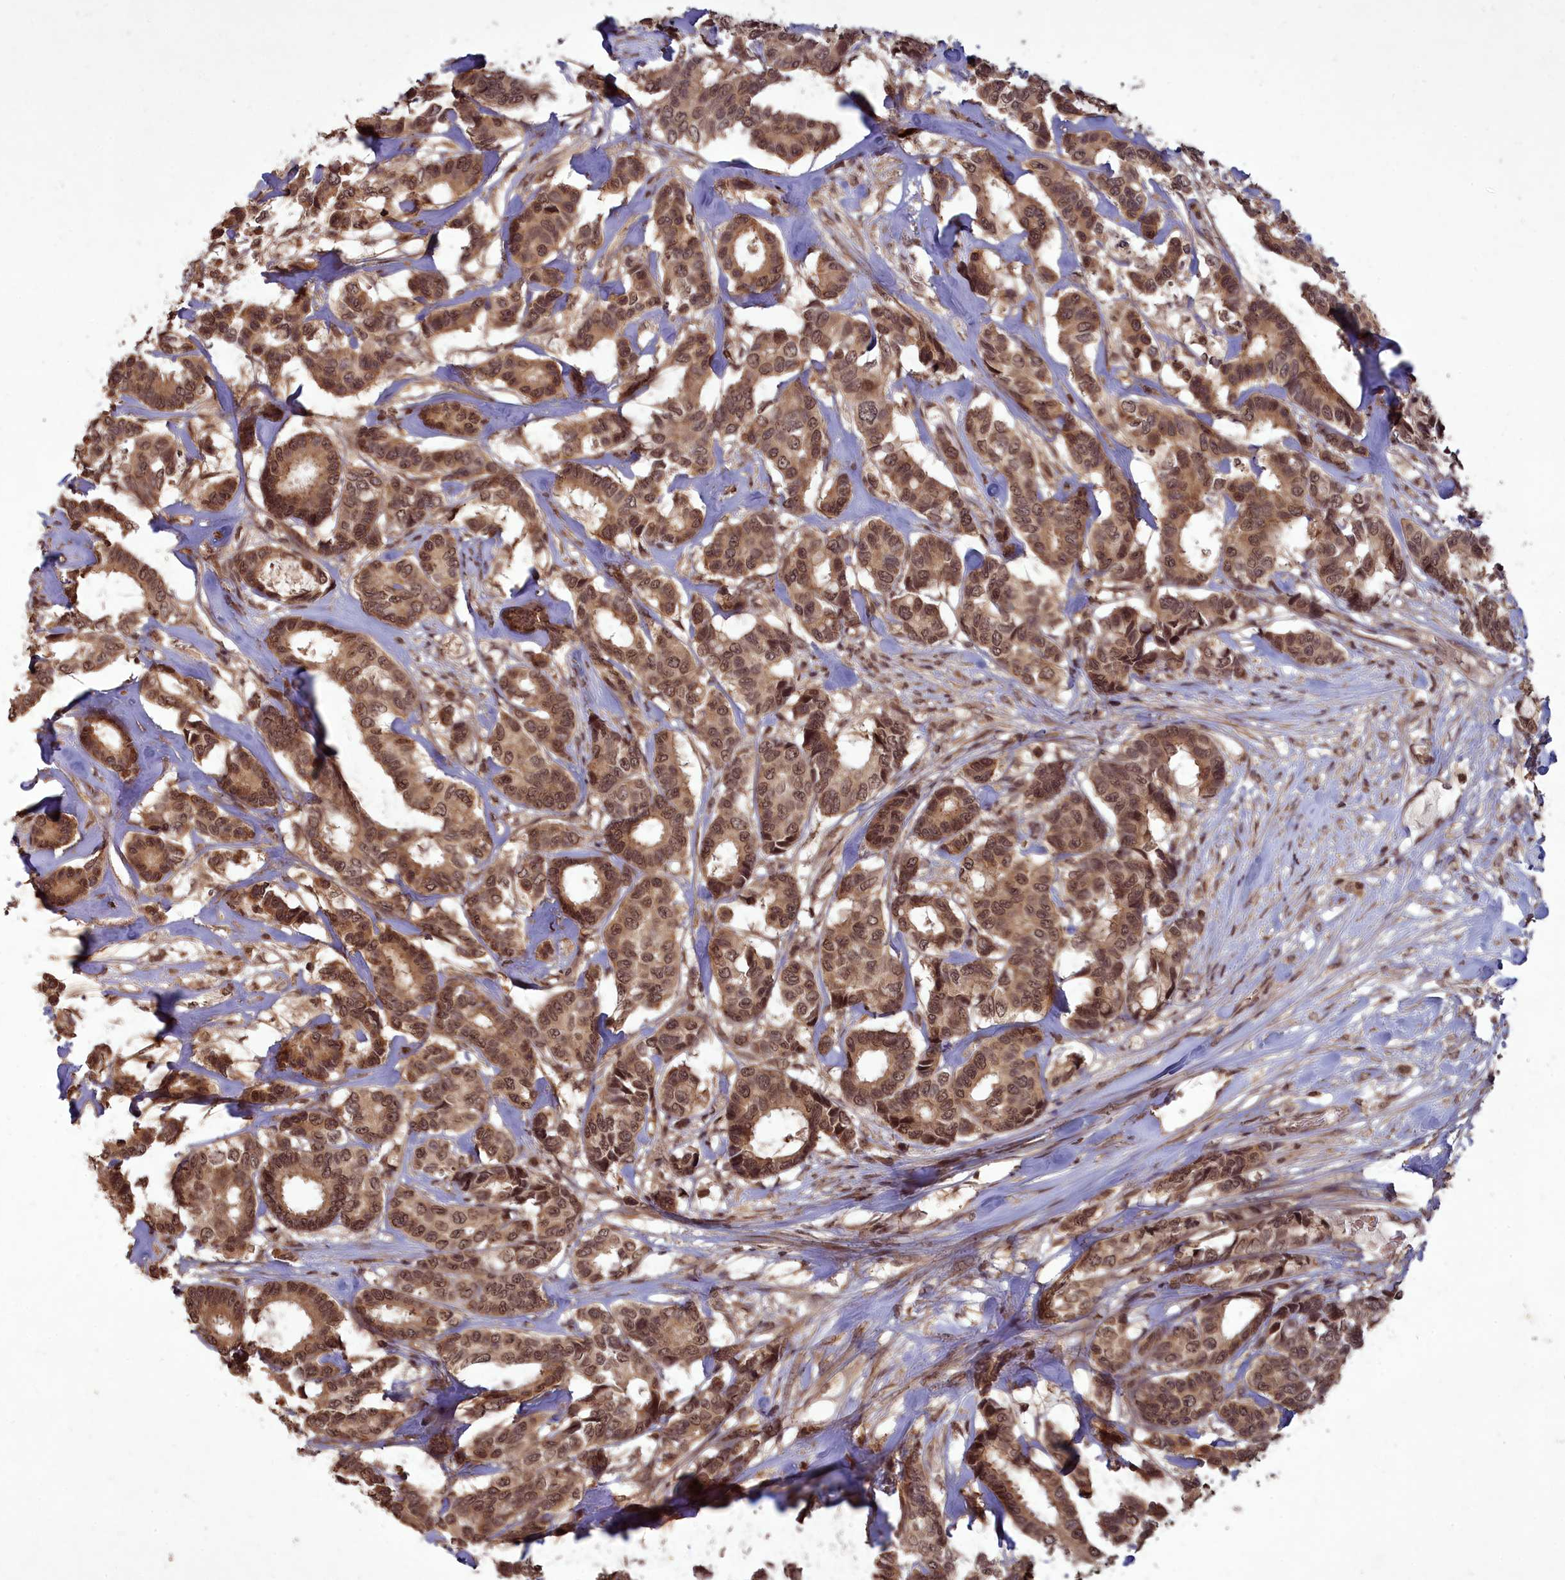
{"staining": {"intensity": "moderate", "quantity": ">75%", "location": "cytoplasmic/membranous,nuclear"}, "tissue": "breast cancer", "cell_type": "Tumor cells", "image_type": "cancer", "snomed": [{"axis": "morphology", "description": "Duct carcinoma"}, {"axis": "topography", "description": "Breast"}], "caption": "Human breast infiltrating ductal carcinoma stained with a brown dye demonstrates moderate cytoplasmic/membranous and nuclear positive expression in approximately >75% of tumor cells.", "gene": "SRMS", "patient": {"sex": "female", "age": 87}}